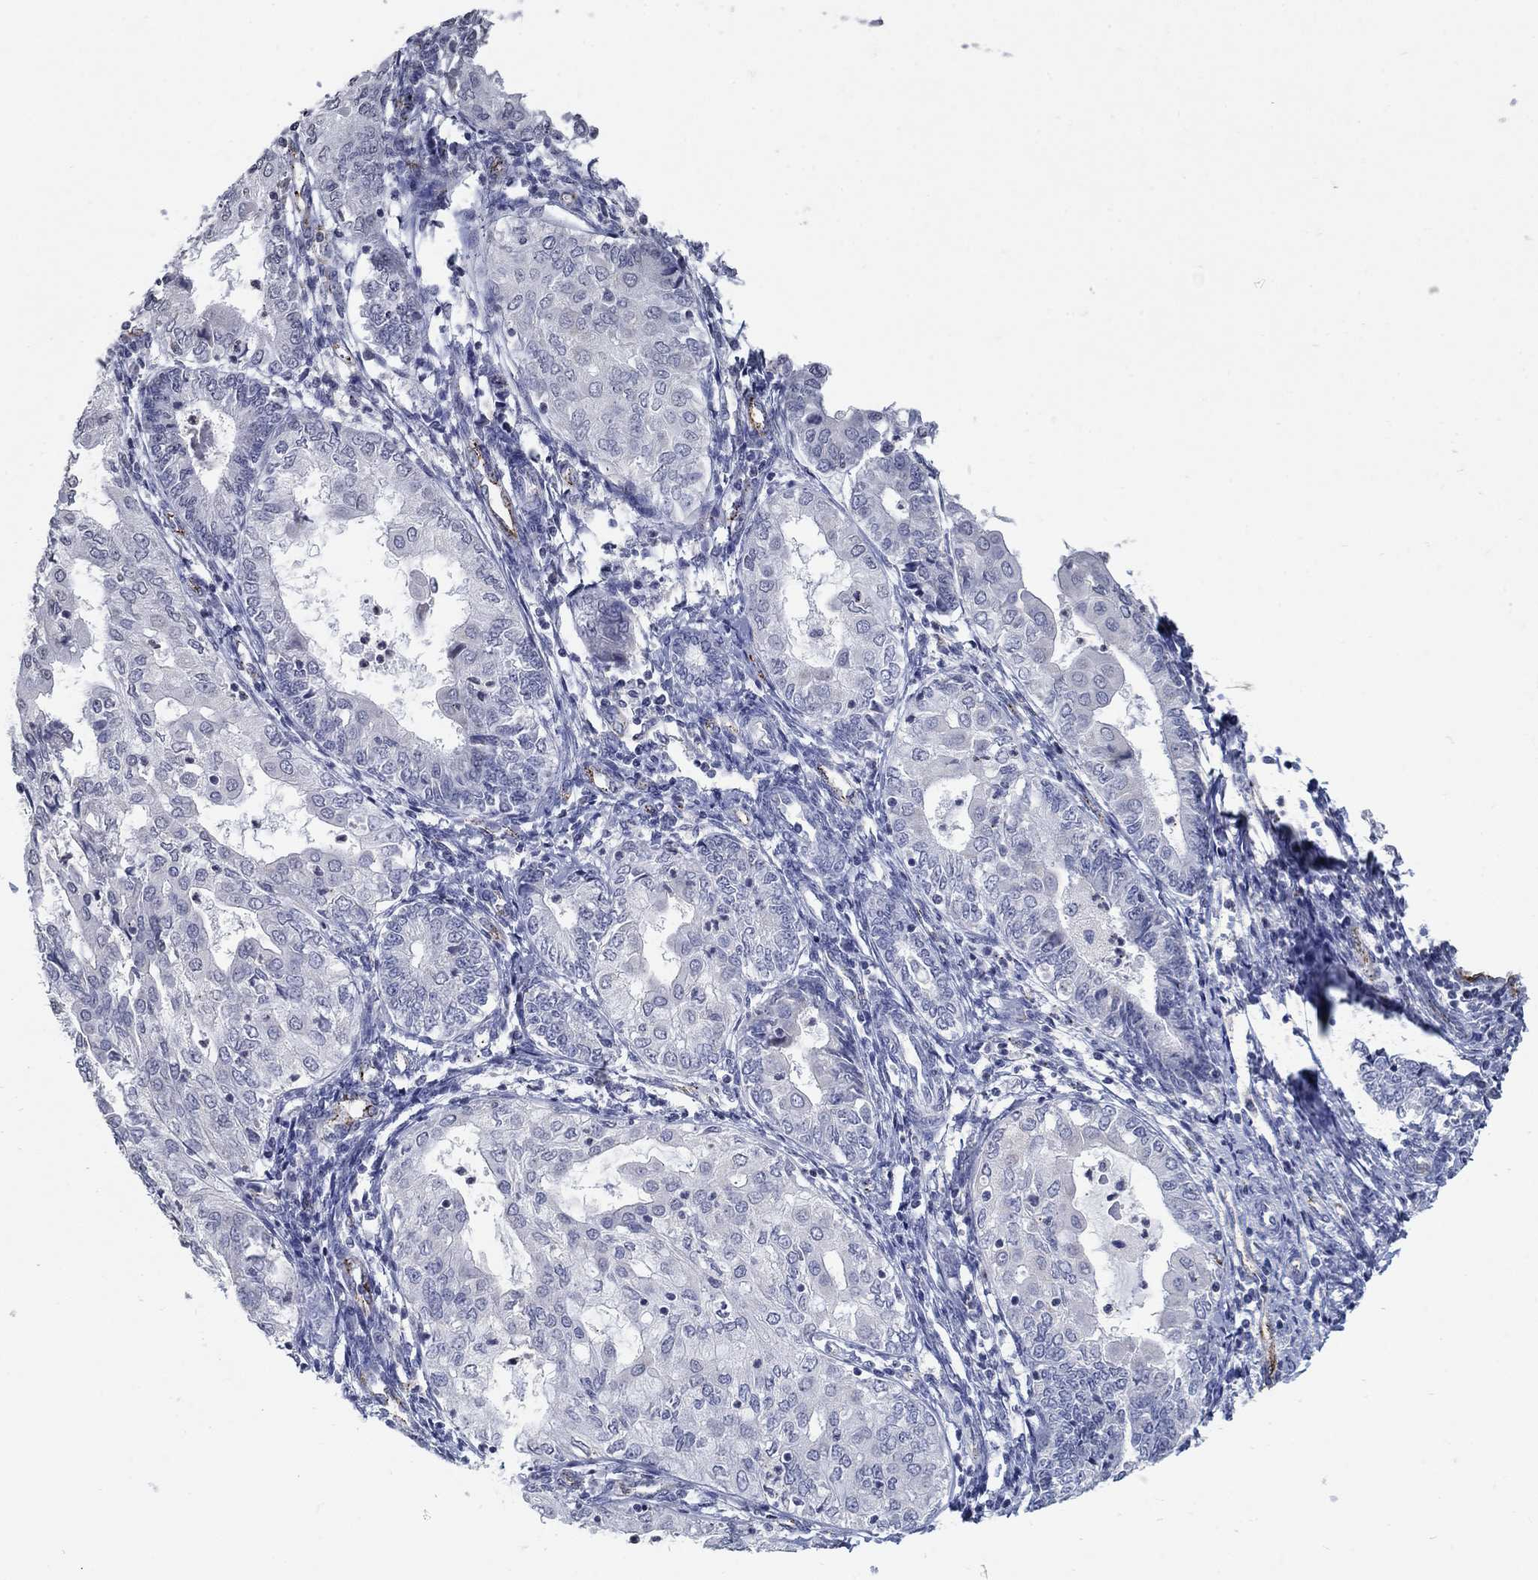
{"staining": {"intensity": "negative", "quantity": "none", "location": "none"}, "tissue": "endometrial cancer", "cell_type": "Tumor cells", "image_type": "cancer", "snomed": [{"axis": "morphology", "description": "Adenocarcinoma, NOS"}, {"axis": "topography", "description": "Endometrium"}], "caption": "Tumor cells are negative for protein expression in human endometrial cancer.", "gene": "TINAG", "patient": {"sex": "female", "age": 68}}